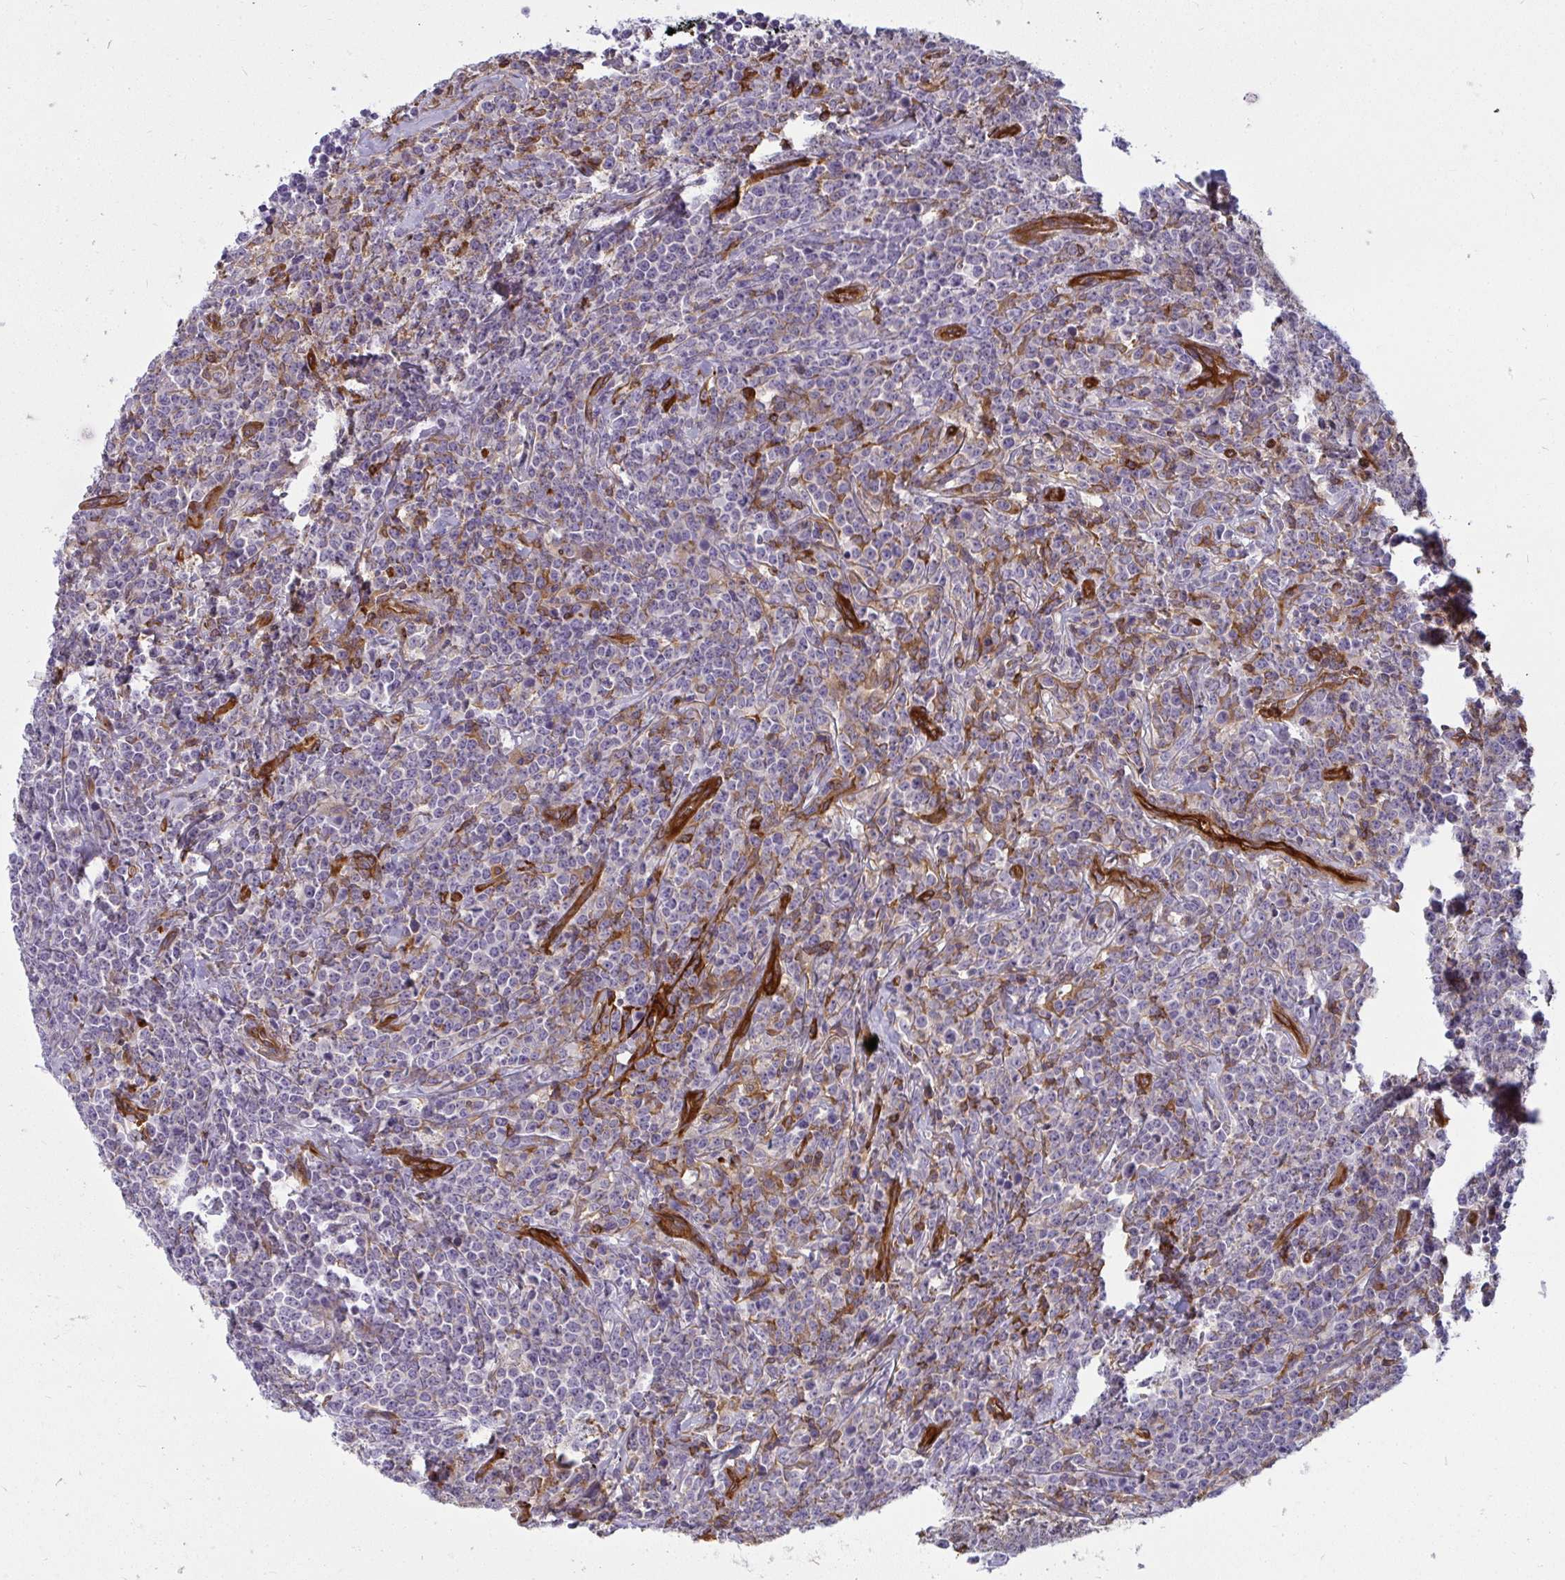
{"staining": {"intensity": "weak", "quantity": "<25%", "location": "cytoplasmic/membranous"}, "tissue": "lymphoma", "cell_type": "Tumor cells", "image_type": "cancer", "snomed": [{"axis": "morphology", "description": "Malignant lymphoma, non-Hodgkin's type, High grade"}, {"axis": "topography", "description": "Small intestine"}], "caption": "IHC micrograph of malignant lymphoma, non-Hodgkin's type (high-grade) stained for a protein (brown), which reveals no expression in tumor cells.", "gene": "IFIT3", "patient": {"sex": "female", "age": 56}}